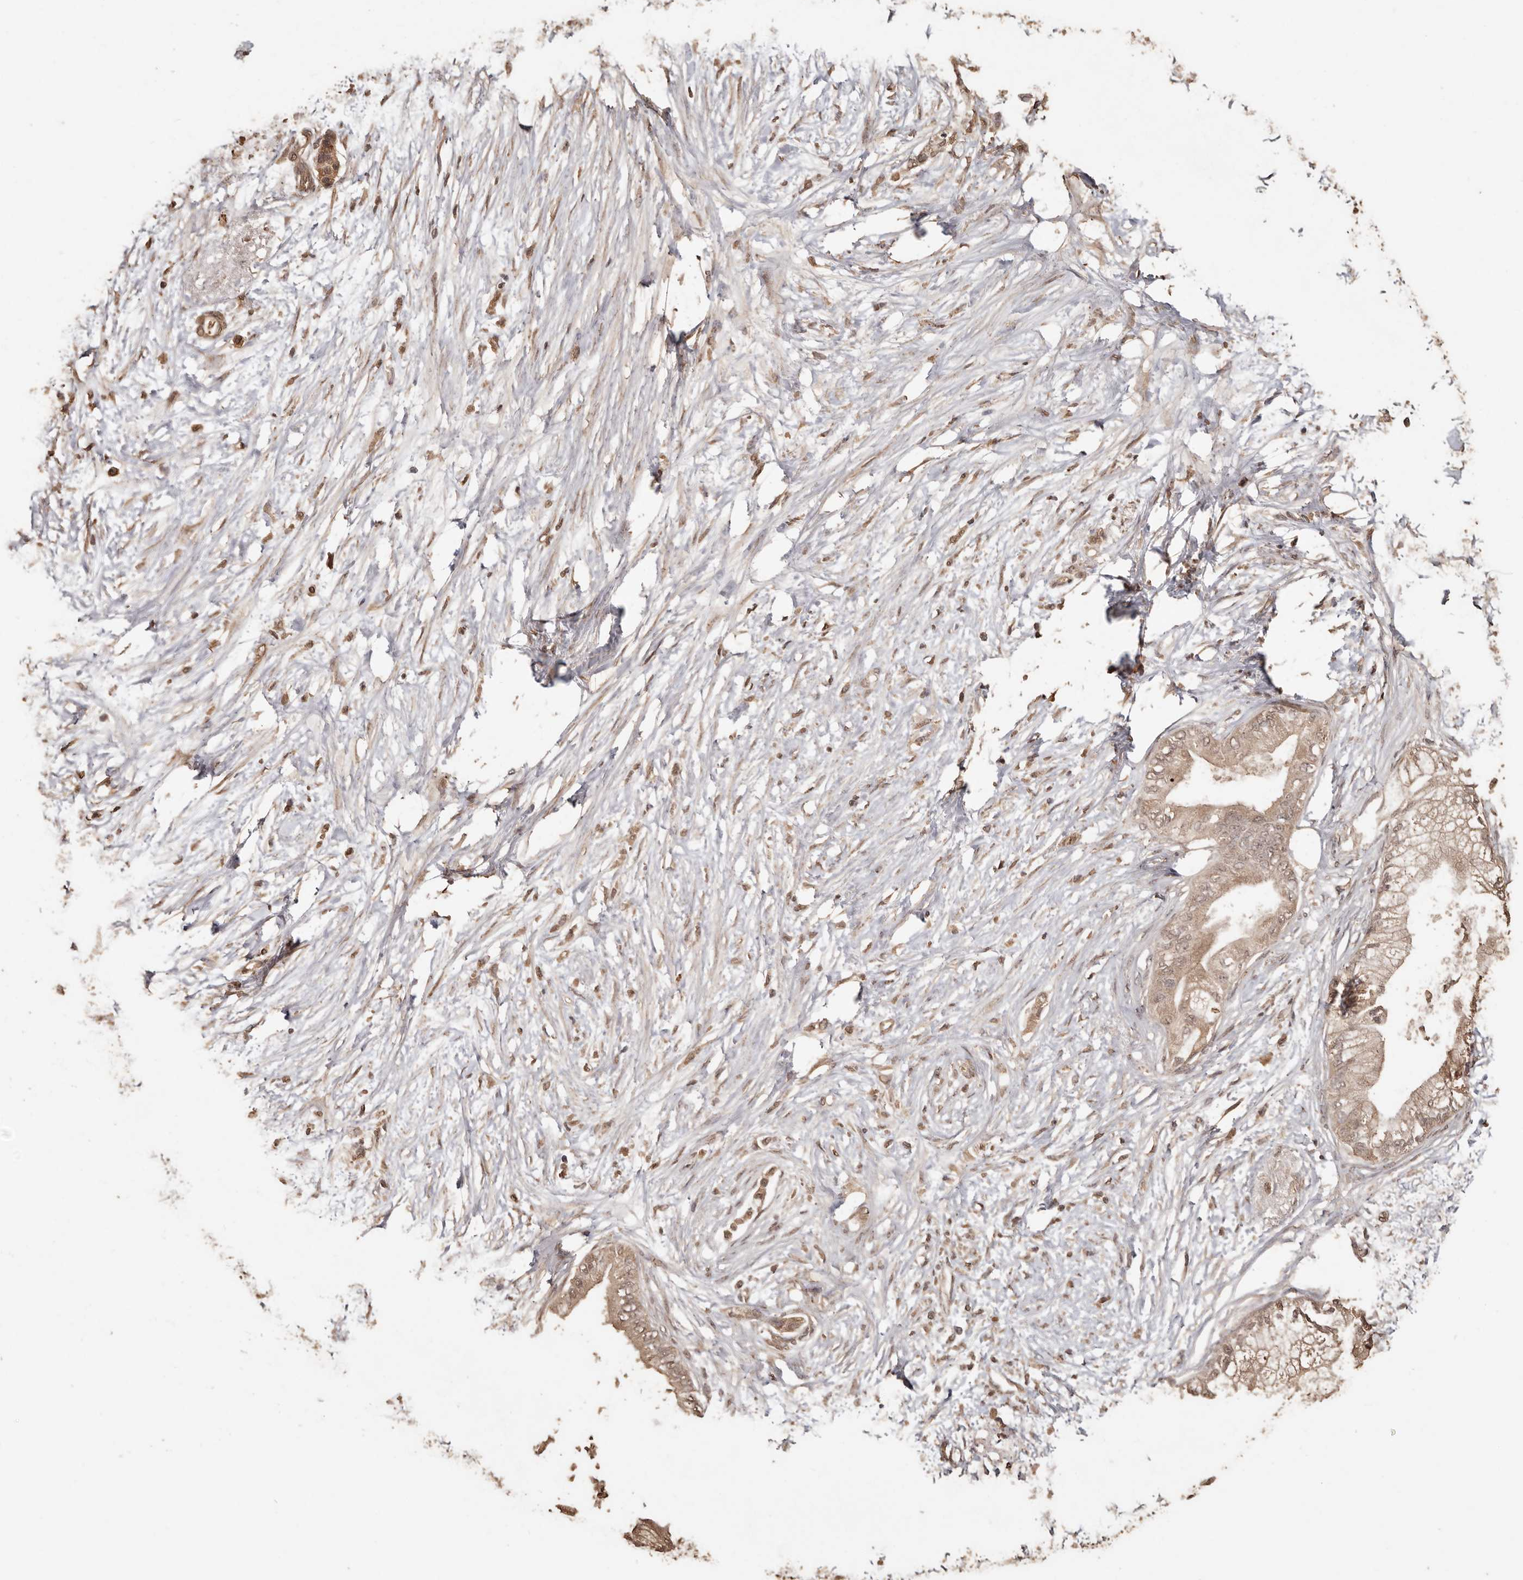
{"staining": {"intensity": "weak", "quantity": ">75%", "location": "cytoplasmic/membranous"}, "tissue": "pancreatic cancer", "cell_type": "Tumor cells", "image_type": "cancer", "snomed": [{"axis": "morphology", "description": "Normal tissue, NOS"}, {"axis": "morphology", "description": "Adenocarcinoma, NOS"}, {"axis": "topography", "description": "Pancreas"}, {"axis": "topography", "description": "Duodenum"}], "caption": "Immunohistochemistry (IHC) micrograph of human pancreatic cancer stained for a protein (brown), which demonstrates low levels of weak cytoplasmic/membranous staining in approximately >75% of tumor cells.", "gene": "PKDCC", "patient": {"sex": "female", "age": 60}}